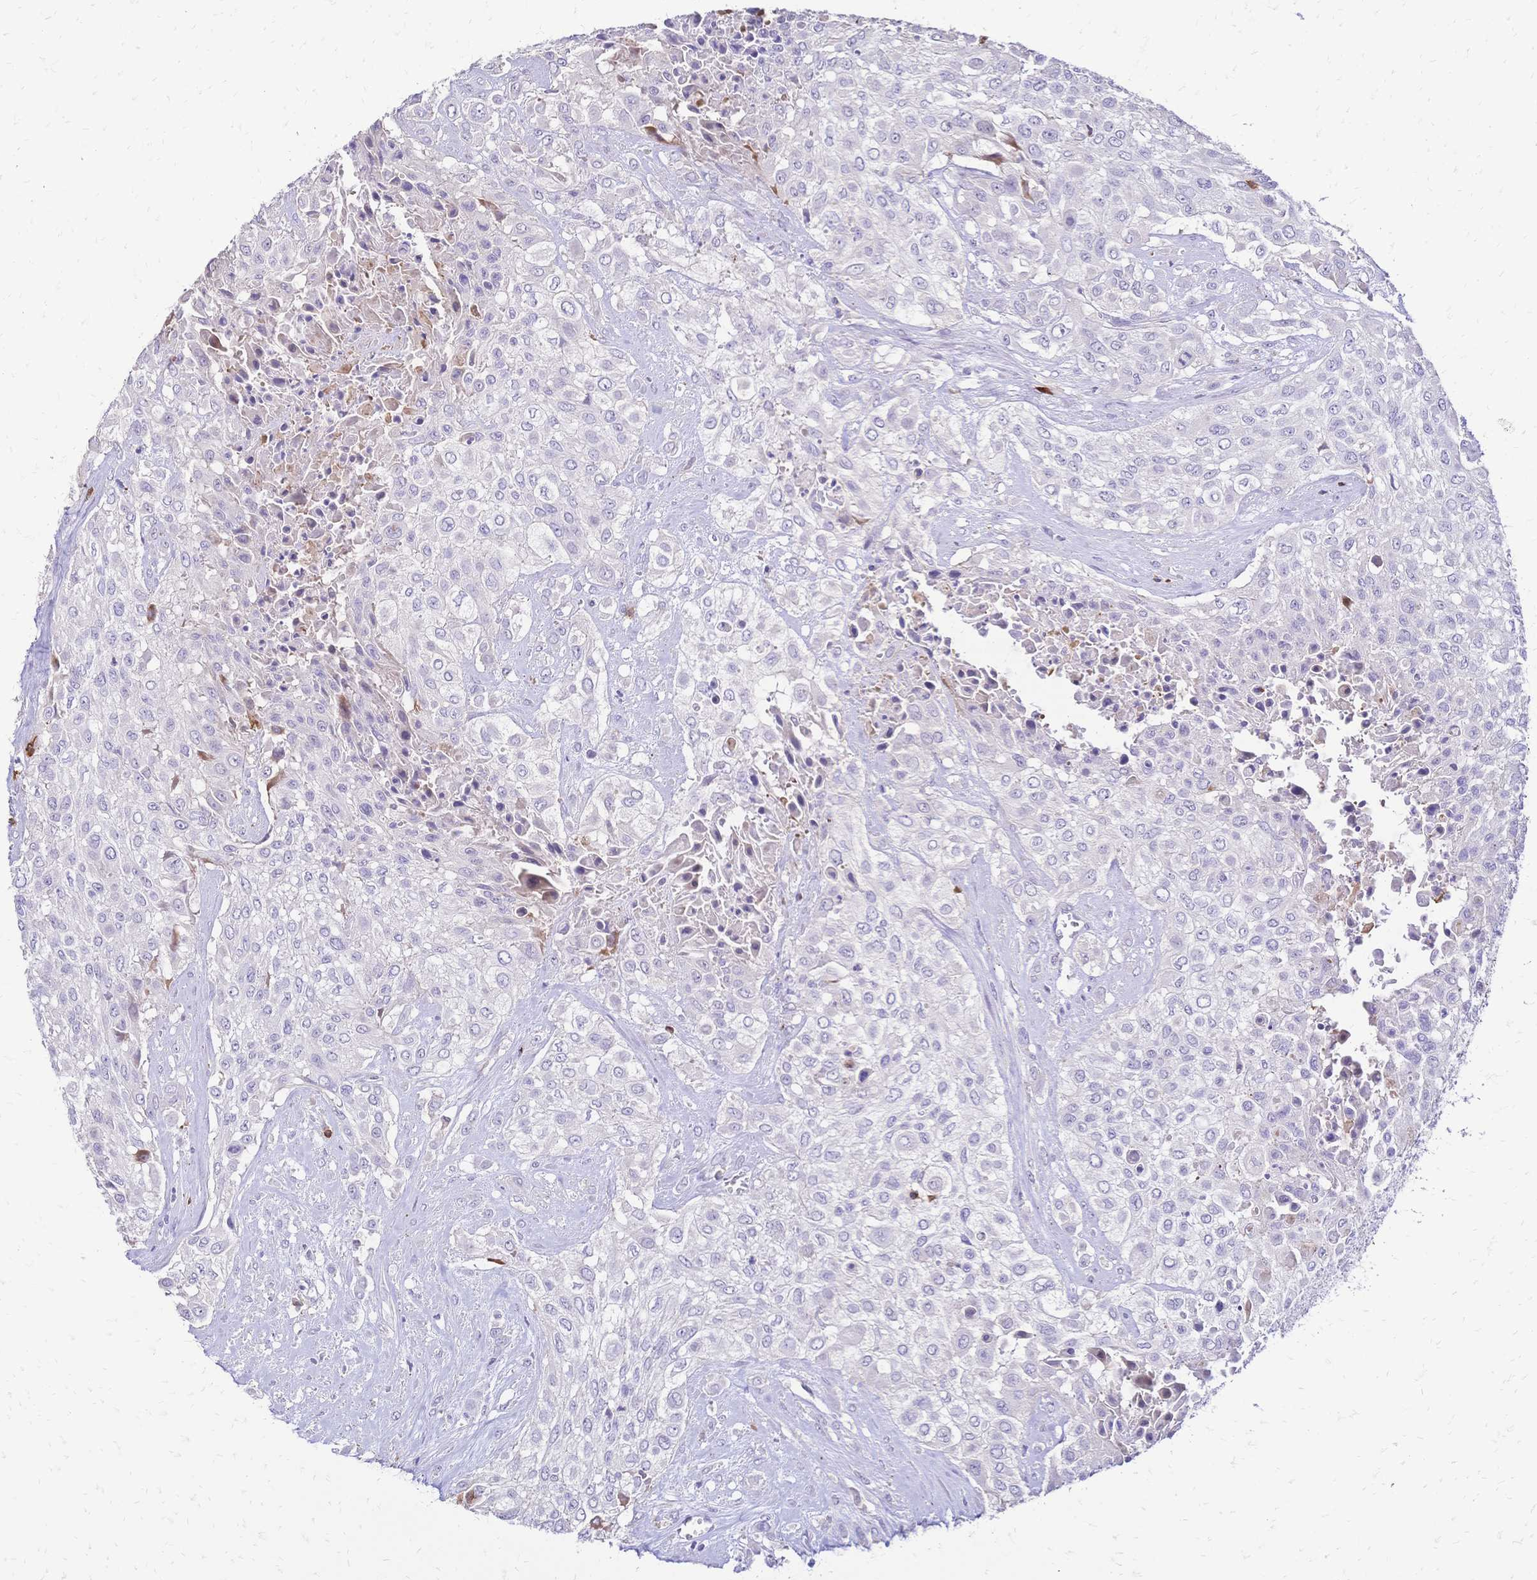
{"staining": {"intensity": "negative", "quantity": "none", "location": "none"}, "tissue": "urothelial cancer", "cell_type": "Tumor cells", "image_type": "cancer", "snomed": [{"axis": "morphology", "description": "Urothelial carcinoma, High grade"}, {"axis": "topography", "description": "Urinary bladder"}], "caption": "Immunohistochemical staining of urothelial cancer displays no significant positivity in tumor cells. (Stains: DAB IHC with hematoxylin counter stain, Microscopy: brightfield microscopy at high magnification).", "gene": "IL2RA", "patient": {"sex": "male", "age": 57}}